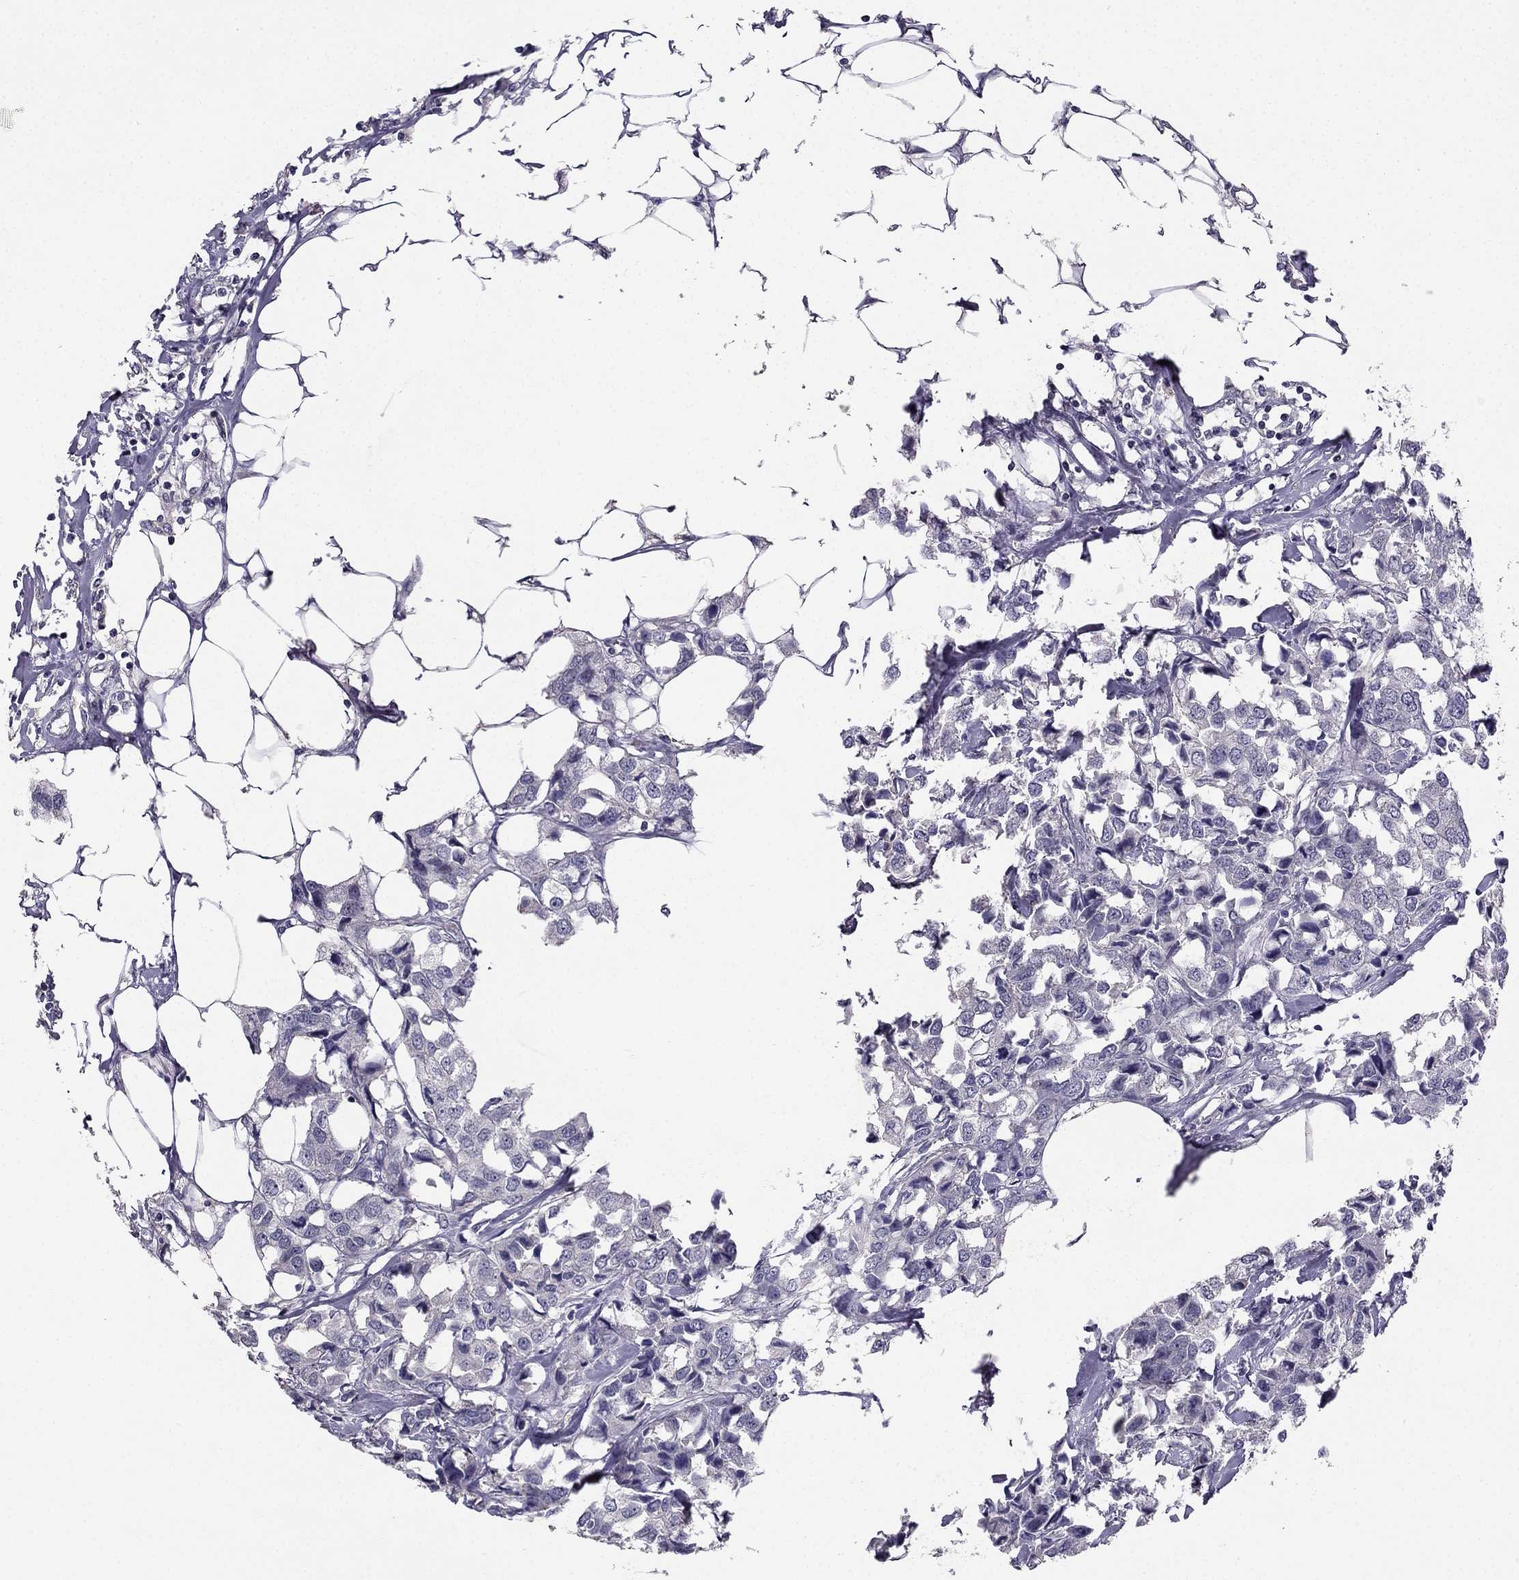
{"staining": {"intensity": "negative", "quantity": "none", "location": "none"}, "tissue": "breast cancer", "cell_type": "Tumor cells", "image_type": "cancer", "snomed": [{"axis": "morphology", "description": "Duct carcinoma"}, {"axis": "topography", "description": "Breast"}], "caption": "This is a micrograph of immunohistochemistry staining of breast cancer (intraductal carcinoma), which shows no expression in tumor cells.", "gene": "HSFX1", "patient": {"sex": "female", "age": 80}}